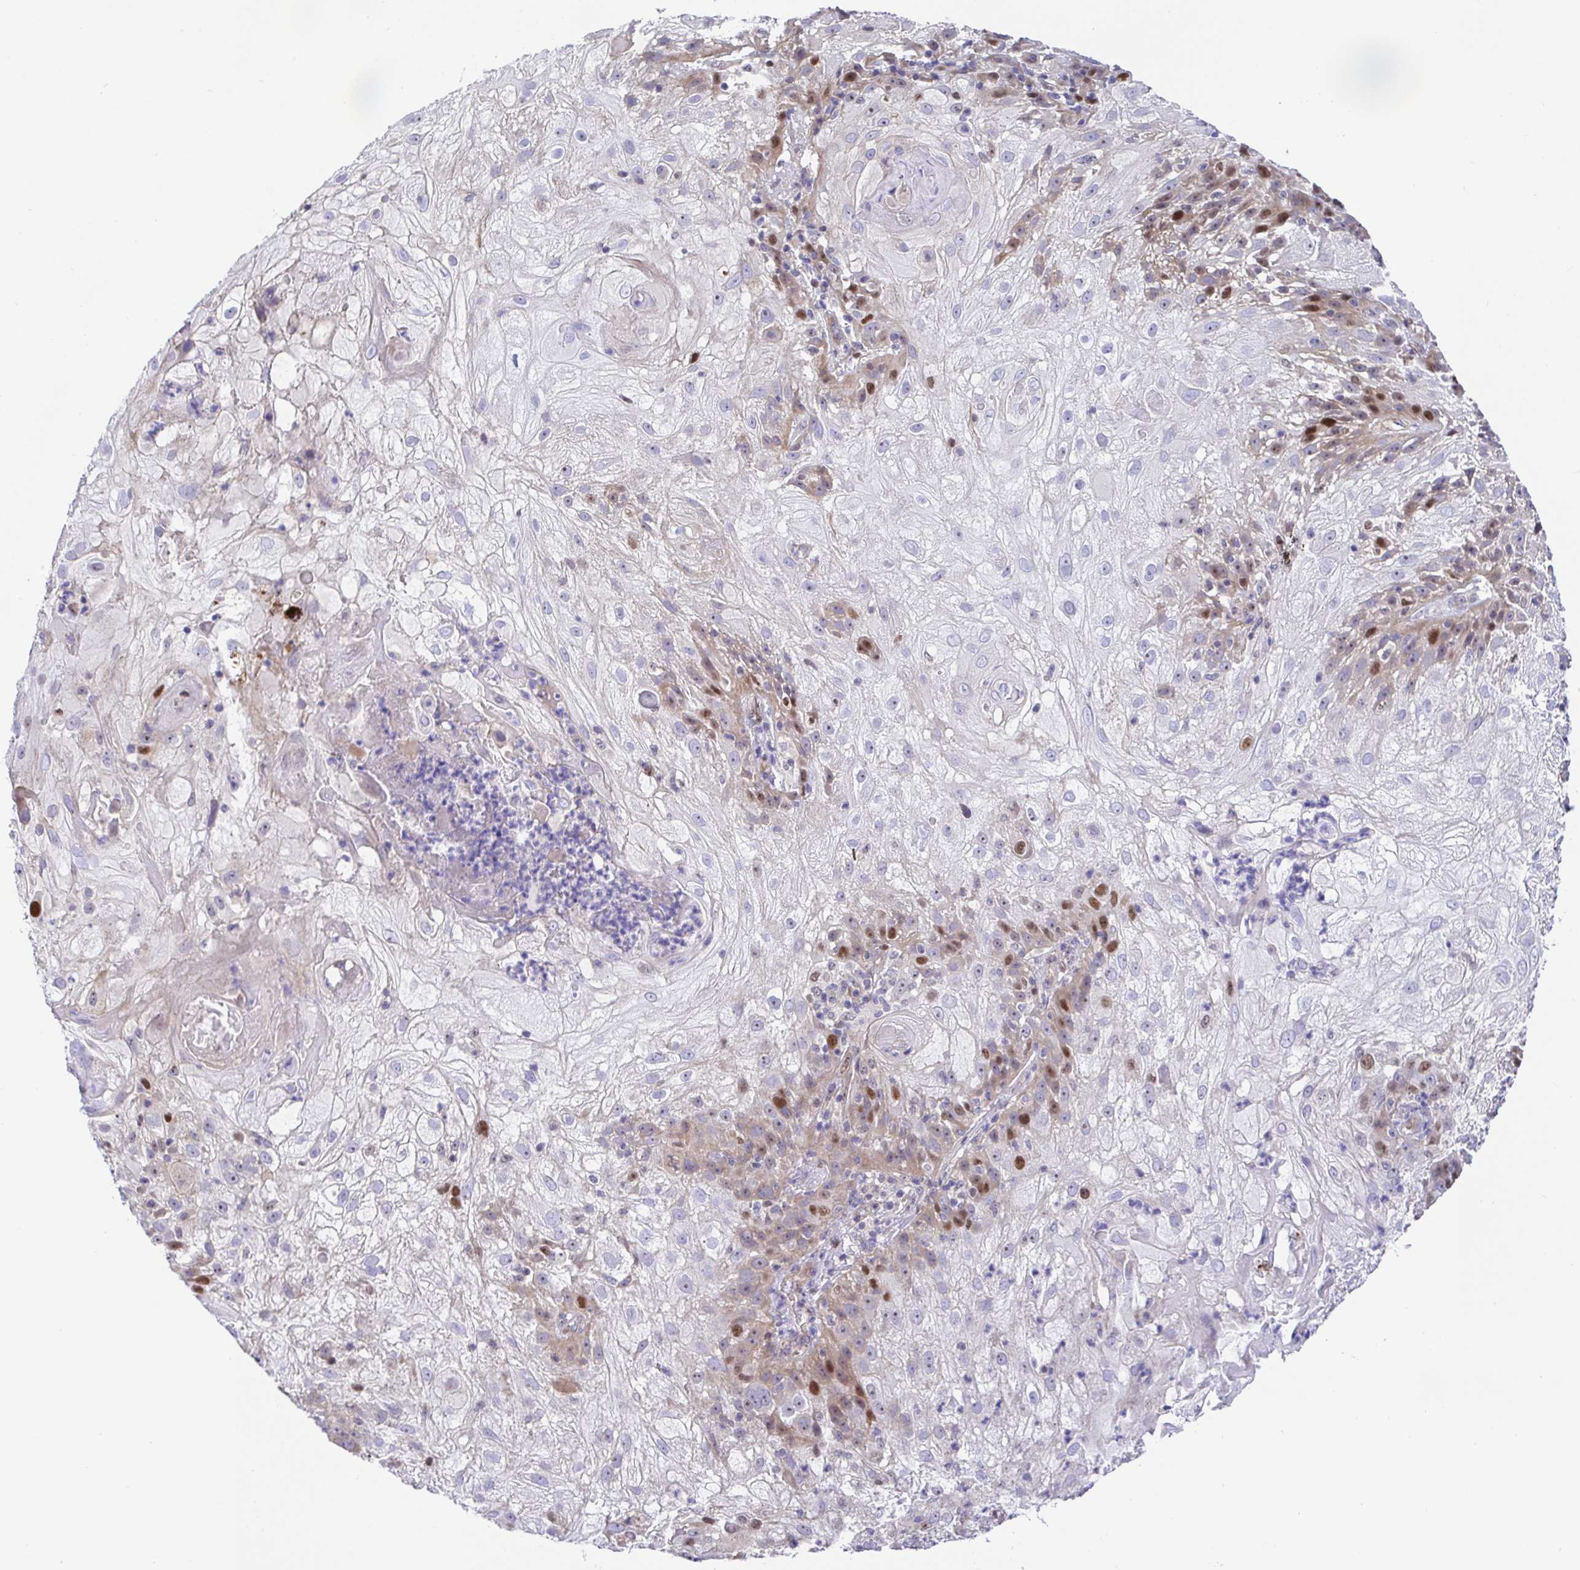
{"staining": {"intensity": "moderate", "quantity": "<25%", "location": "nuclear"}, "tissue": "skin cancer", "cell_type": "Tumor cells", "image_type": "cancer", "snomed": [{"axis": "morphology", "description": "Normal tissue, NOS"}, {"axis": "morphology", "description": "Squamous cell carcinoma, NOS"}, {"axis": "topography", "description": "Skin"}], "caption": "A low amount of moderate nuclear positivity is present in approximately <25% of tumor cells in skin squamous cell carcinoma tissue.", "gene": "TIMELESS", "patient": {"sex": "female", "age": 83}}